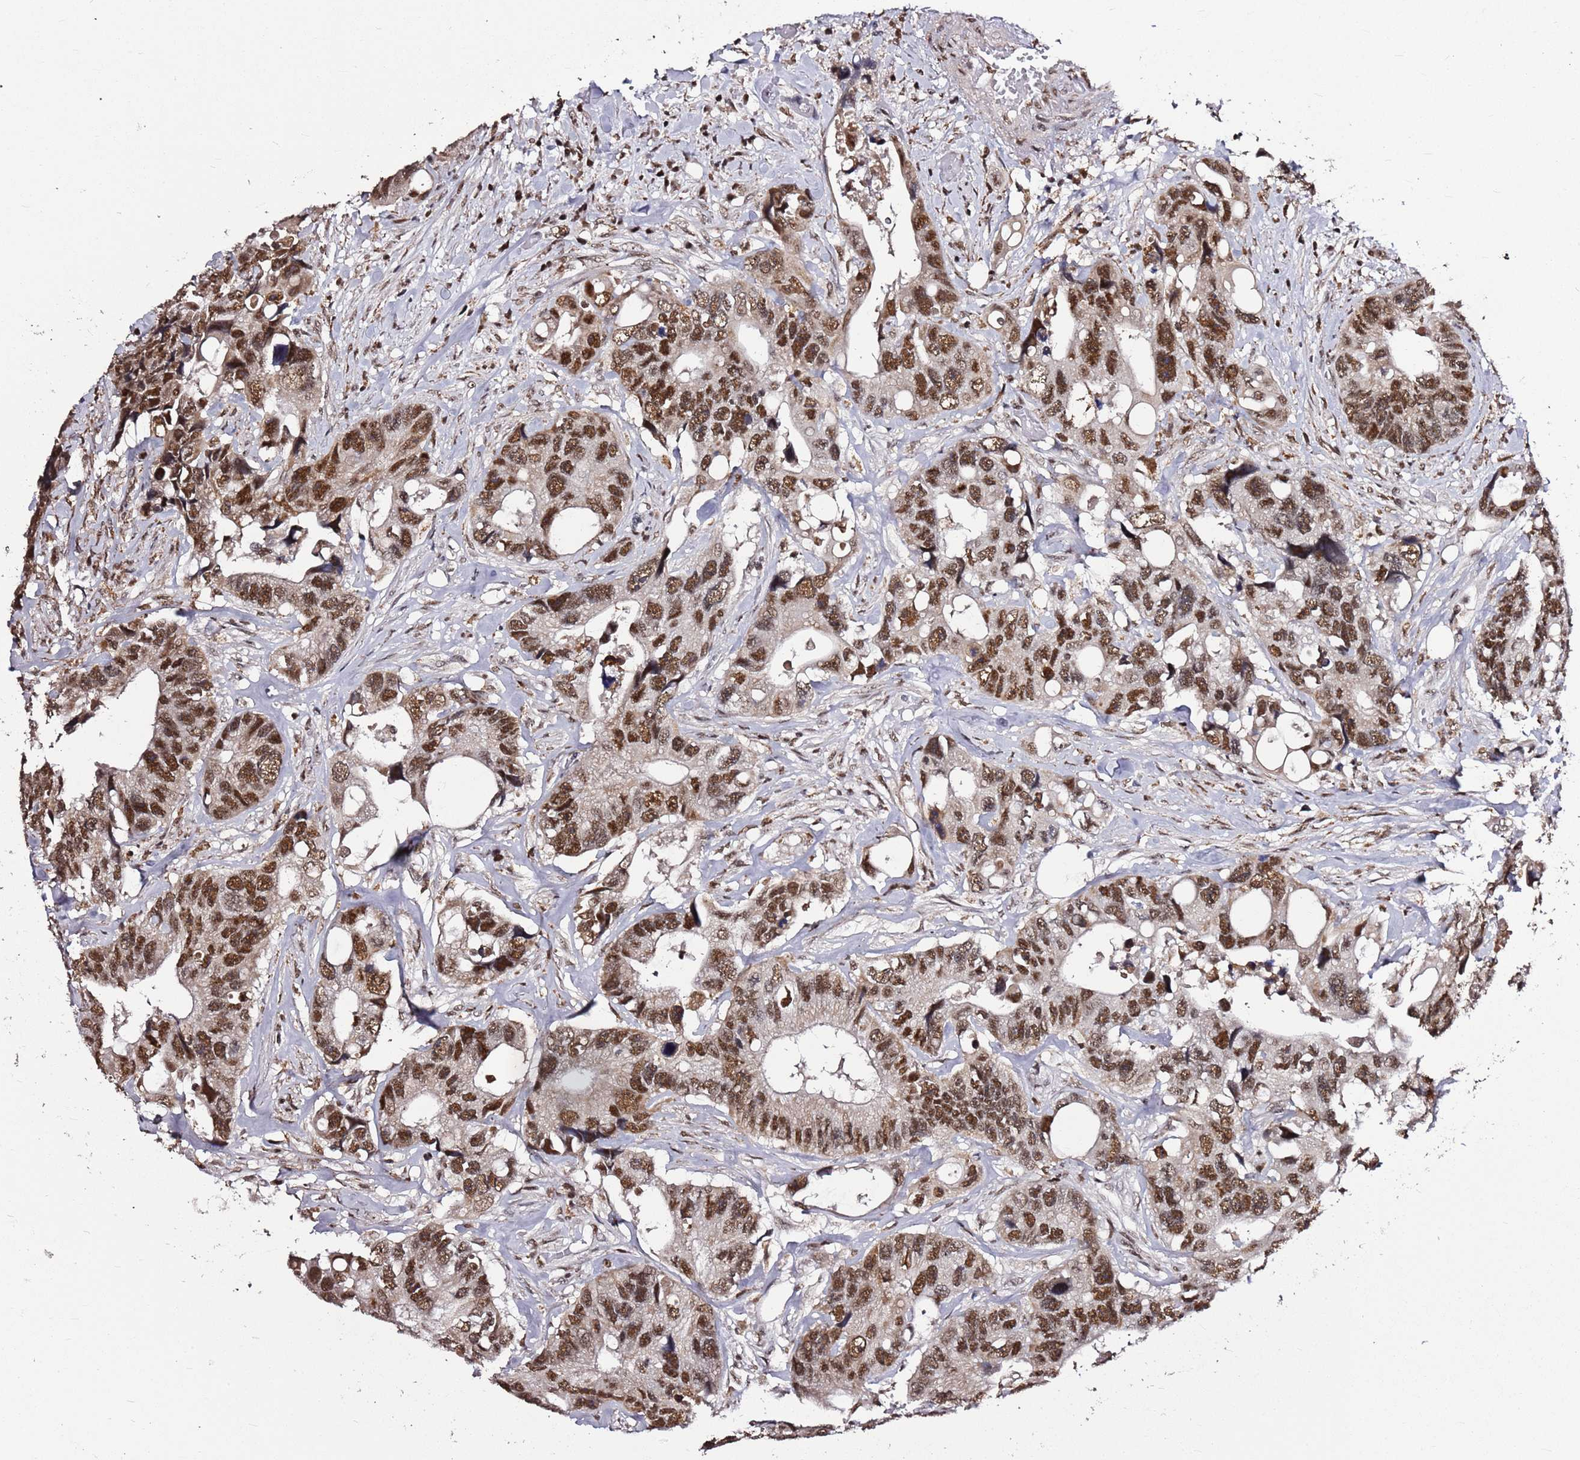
{"staining": {"intensity": "moderate", "quantity": ">75%", "location": "nuclear"}, "tissue": "colorectal cancer", "cell_type": "Tumor cells", "image_type": "cancer", "snomed": [{"axis": "morphology", "description": "Adenocarcinoma, NOS"}, {"axis": "topography", "description": "Rectum"}], "caption": "Immunohistochemical staining of colorectal cancer (adenocarcinoma) demonstrates moderate nuclear protein expression in approximately >75% of tumor cells. Nuclei are stained in blue.", "gene": "AKAP8L", "patient": {"sex": "male", "age": 57}}